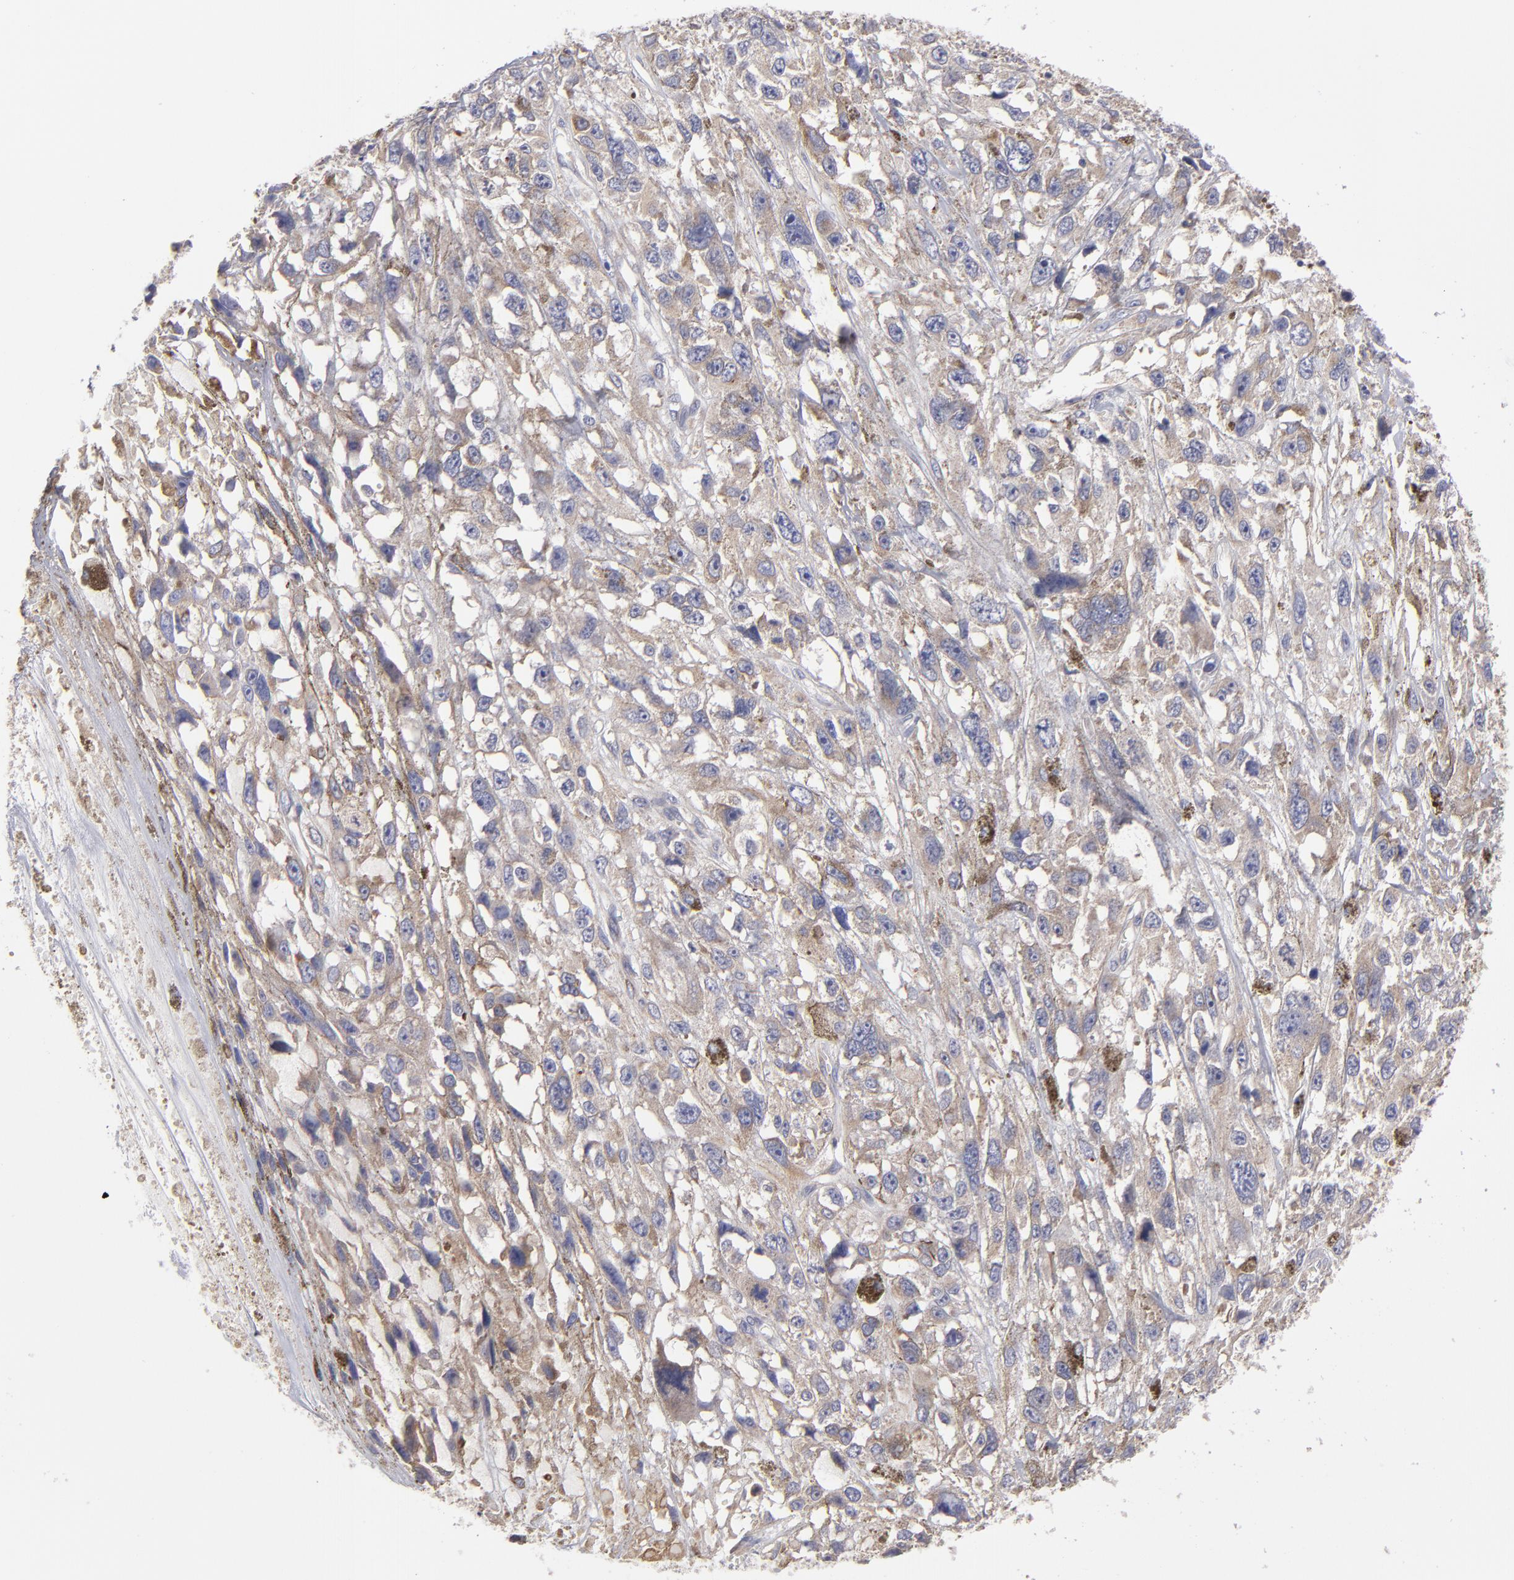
{"staining": {"intensity": "weak", "quantity": ">75%", "location": "cytoplasmic/membranous"}, "tissue": "melanoma", "cell_type": "Tumor cells", "image_type": "cancer", "snomed": [{"axis": "morphology", "description": "Malignant melanoma, Metastatic site"}, {"axis": "topography", "description": "Lymph node"}], "caption": "Weak cytoplasmic/membranous protein staining is present in about >75% of tumor cells in melanoma.", "gene": "SLMAP", "patient": {"sex": "male", "age": 59}}